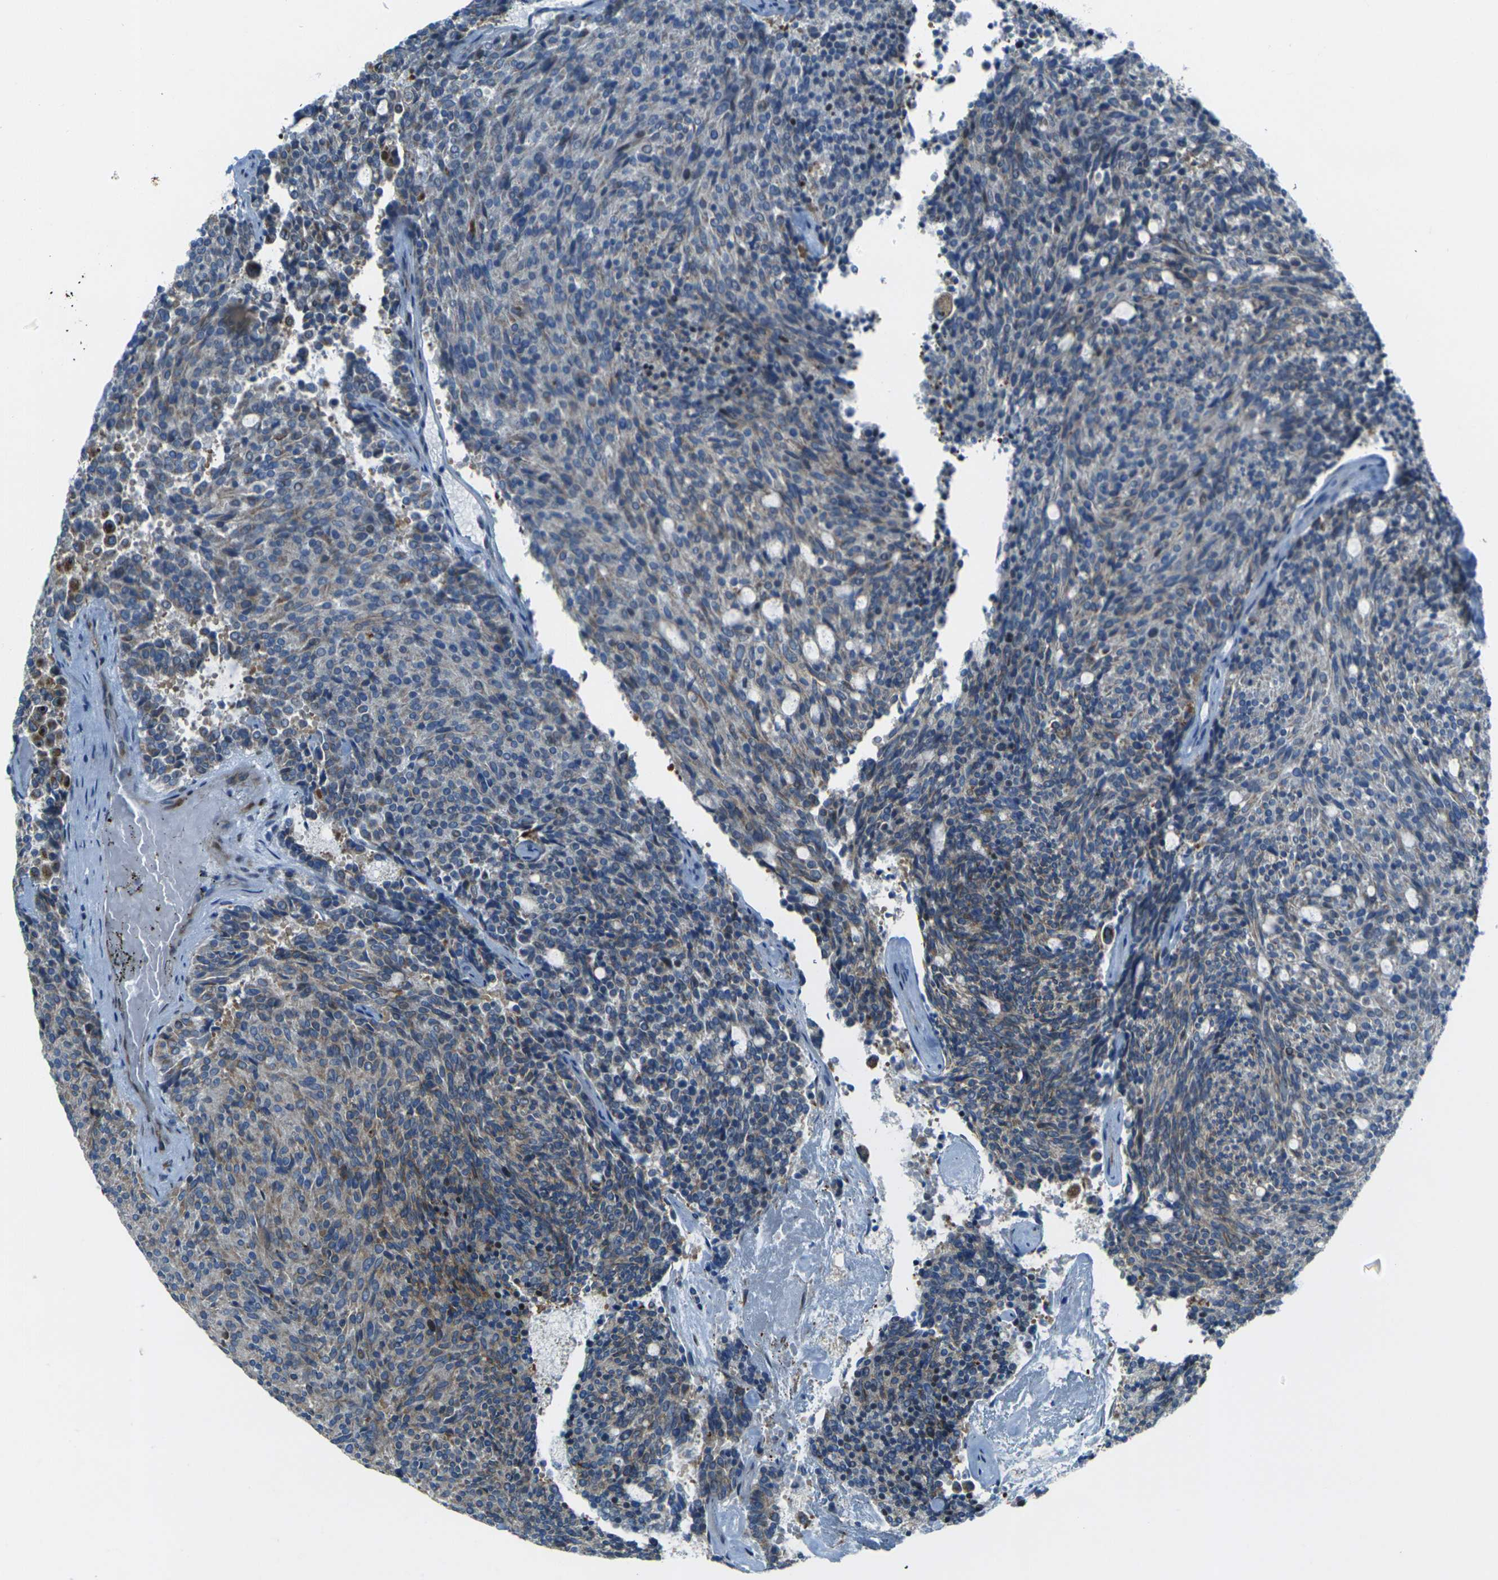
{"staining": {"intensity": "moderate", "quantity": "<25%", "location": "cytoplasmic/membranous"}, "tissue": "carcinoid", "cell_type": "Tumor cells", "image_type": "cancer", "snomed": [{"axis": "morphology", "description": "Carcinoid, malignant, NOS"}, {"axis": "topography", "description": "Pancreas"}], "caption": "Carcinoid stained with a protein marker exhibits moderate staining in tumor cells.", "gene": "CELSR2", "patient": {"sex": "female", "age": 54}}